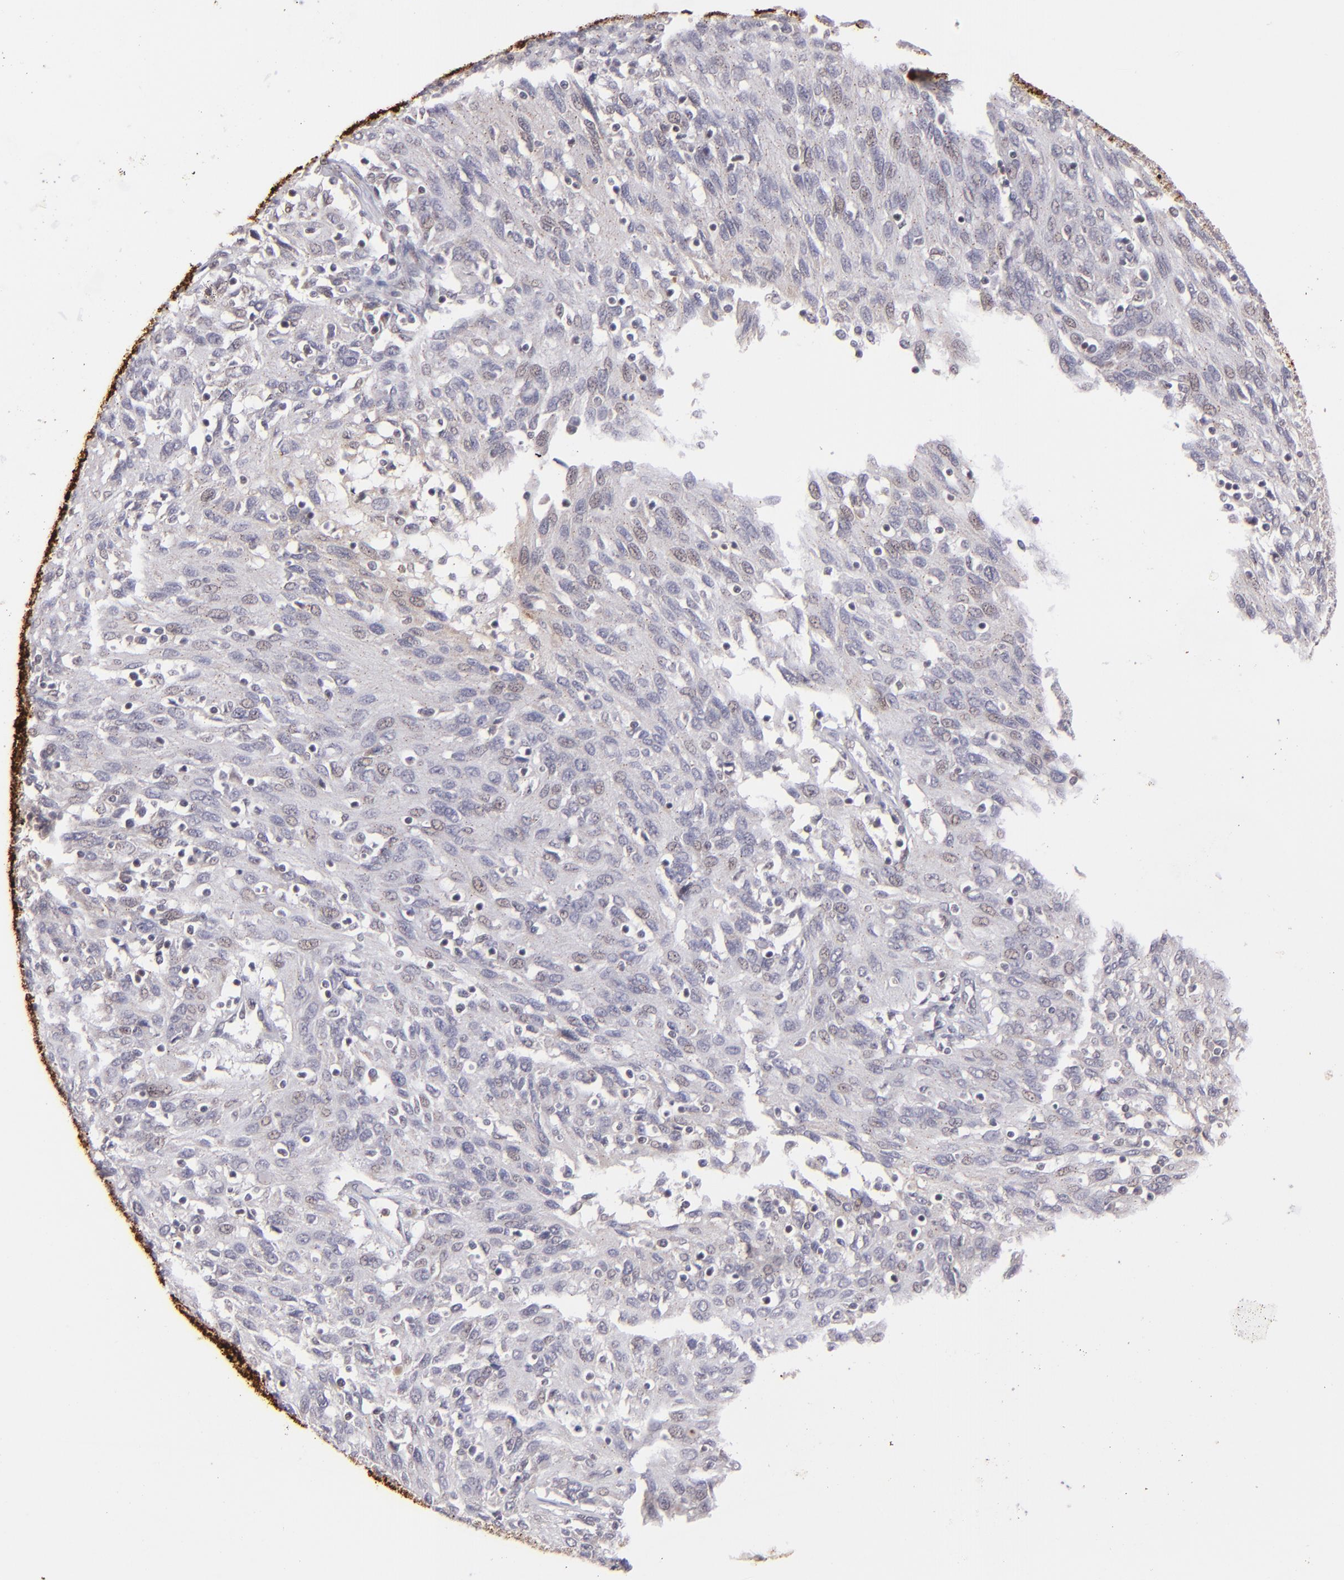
{"staining": {"intensity": "negative", "quantity": "none", "location": "none"}, "tissue": "ovarian cancer", "cell_type": "Tumor cells", "image_type": "cancer", "snomed": [{"axis": "morphology", "description": "Carcinoma, endometroid"}, {"axis": "topography", "description": "Ovary"}], "caption": "Tumor cells show no significant protein positivity in ovarian cancer.", "gene": "RXRG", "patient": {"sex": "female", "age": 50}}